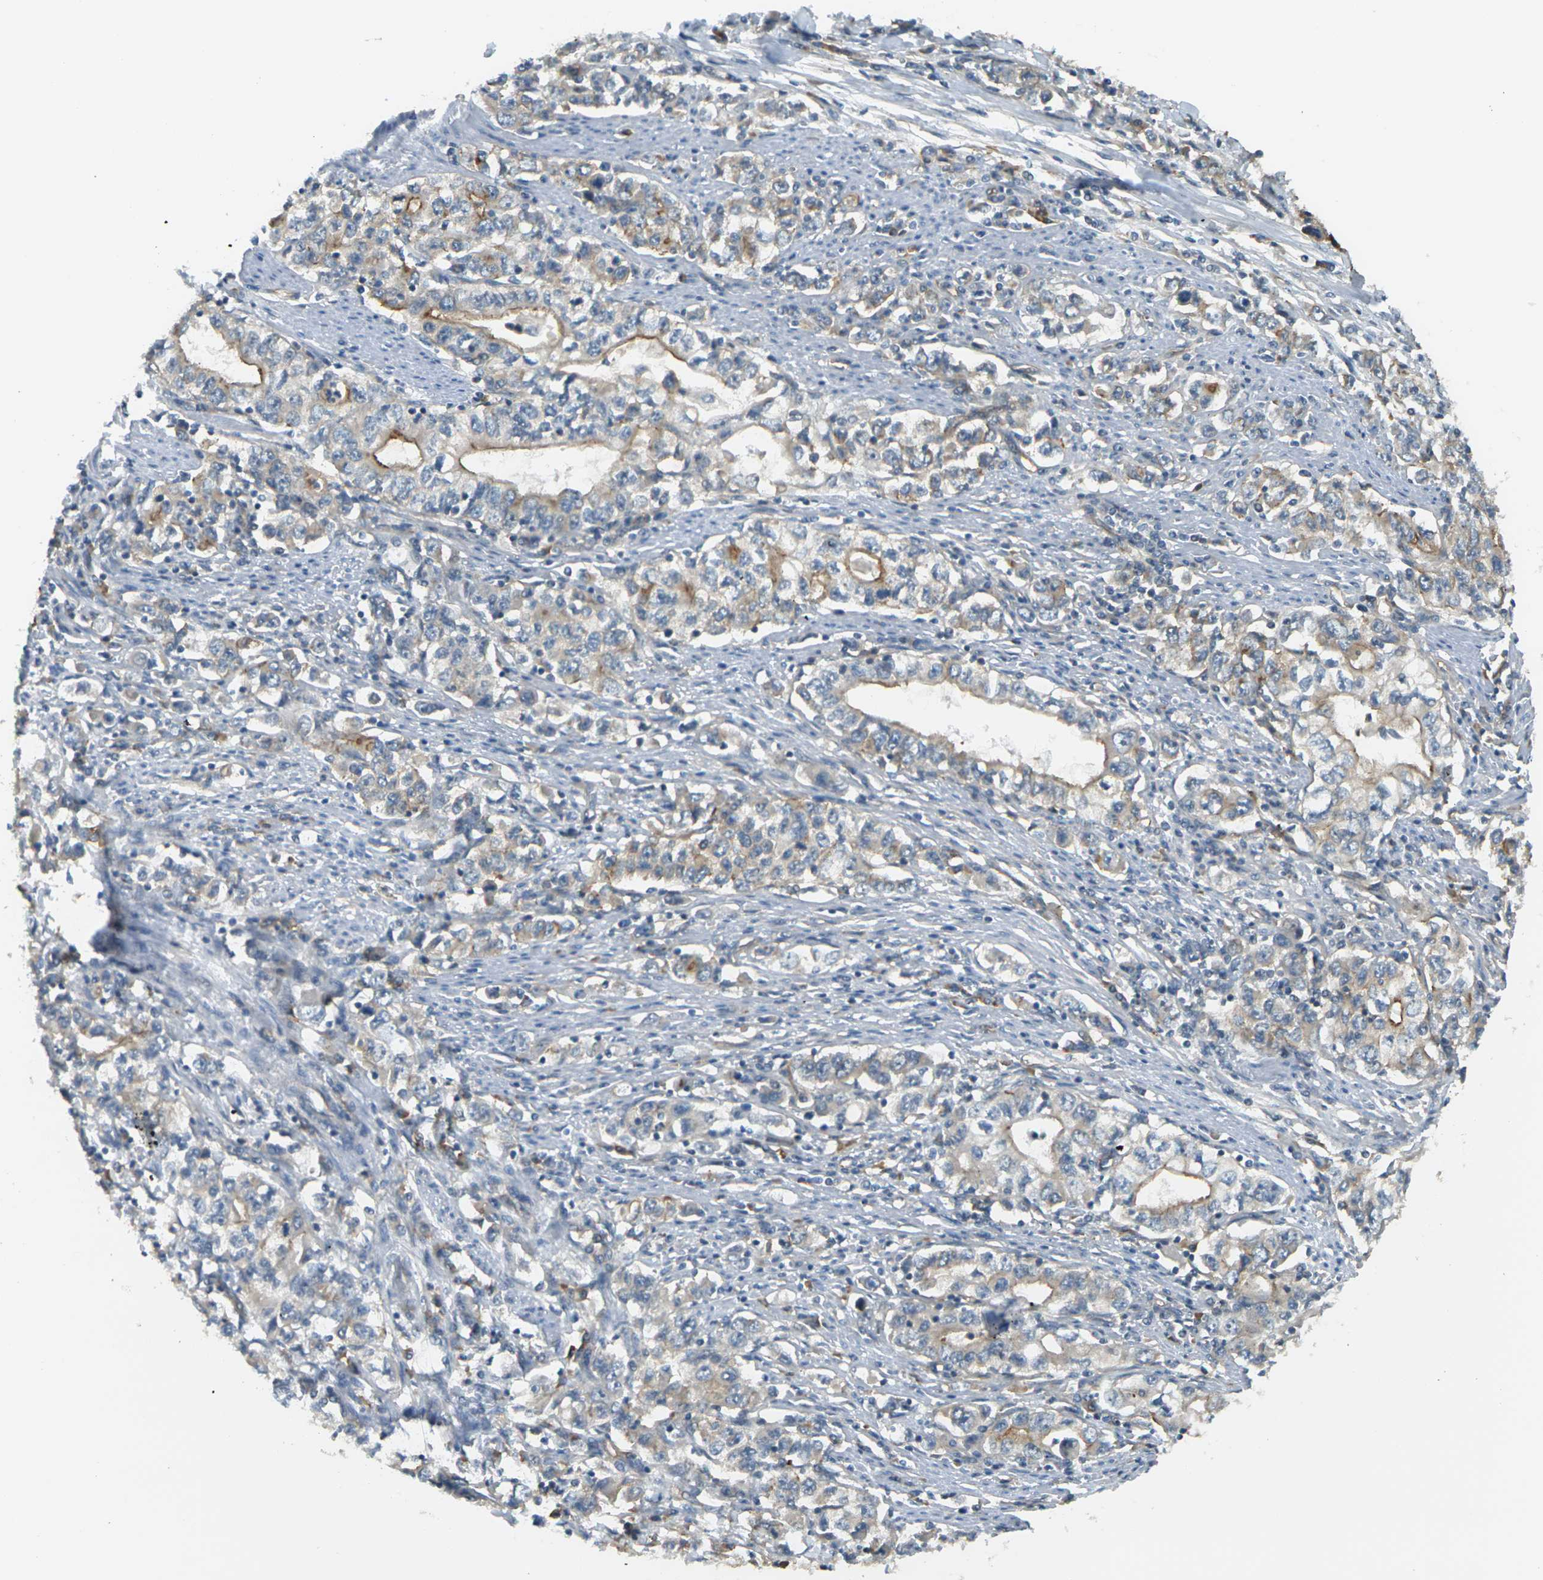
{"staining": {"intensity": "moderate", "quantity": "25%-75%", "location": "cytoplasmic/membranous"}, "tissue": "stomach cancer", "cell_type": "Tumor cells", "image_type": "cancer", "snomed": [{"axis": "morphology", "description": "Adenocarcinoma, NOS"}, {"axis": "topography", "description": "Stomach, lower"}], "caption": "Human adenocarcinoma (stomach) stained with a protein marker demonstrates moderate staining in tumor cells.", "gene": "SLC13A3", "patient": {"sex": "female", "age": 72}}